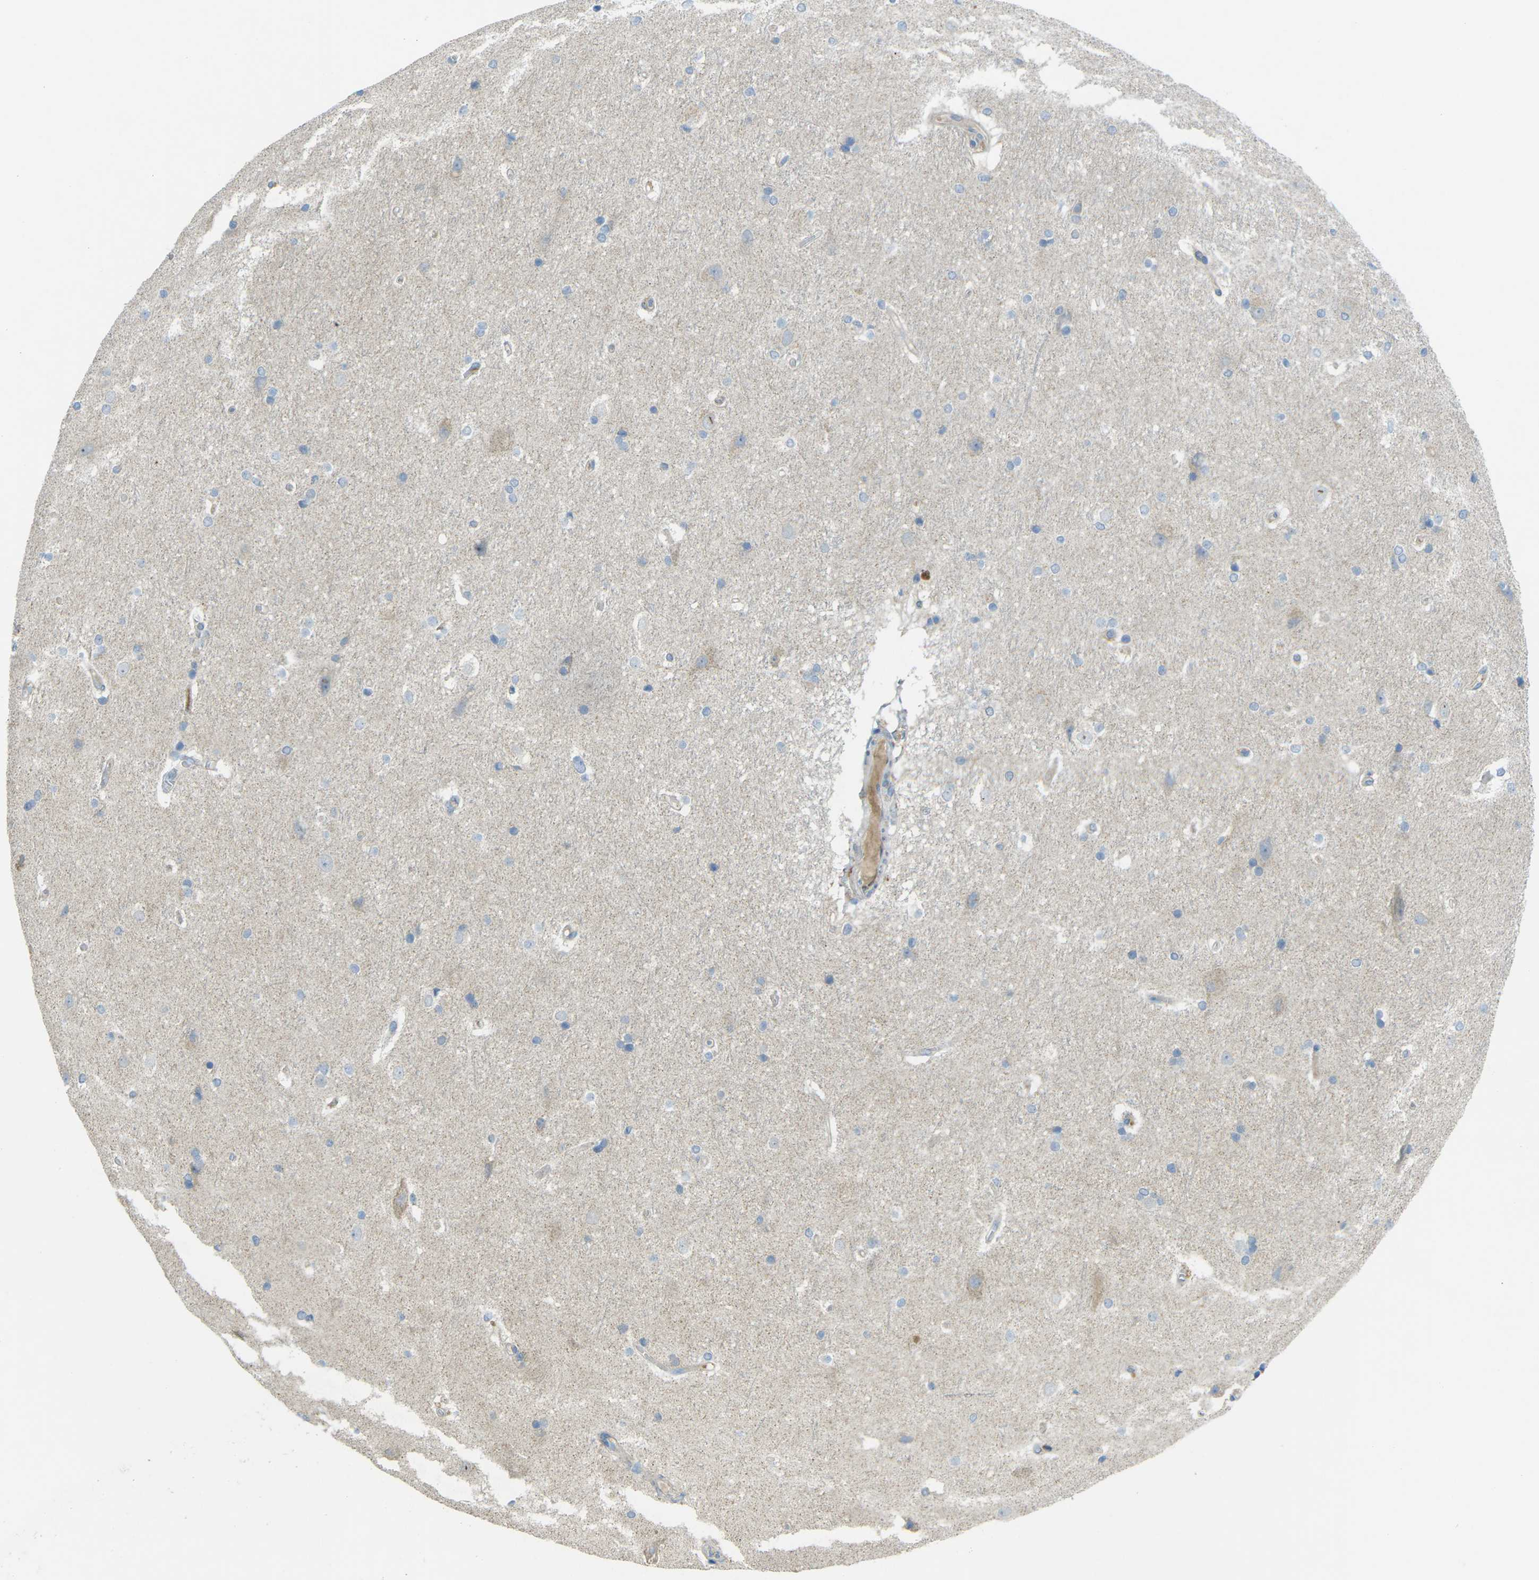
{"staining": {"intensity": "negative", "quantity": "none", "location": "none"}, "tissue": "hippocampus", "cell_type": "Glial cells", "image_type": "normal", "snomed": [{"axis": "morphology", "description": "Normal tissue, NOS"}, {"axis": "topography", "description": "Hippocampus"}], "caption": "A micrograph of human hippocampus is negative for staining in glial cells.", "gene": "MYLK4", "patient": {"sex": "female", "age": 19}}